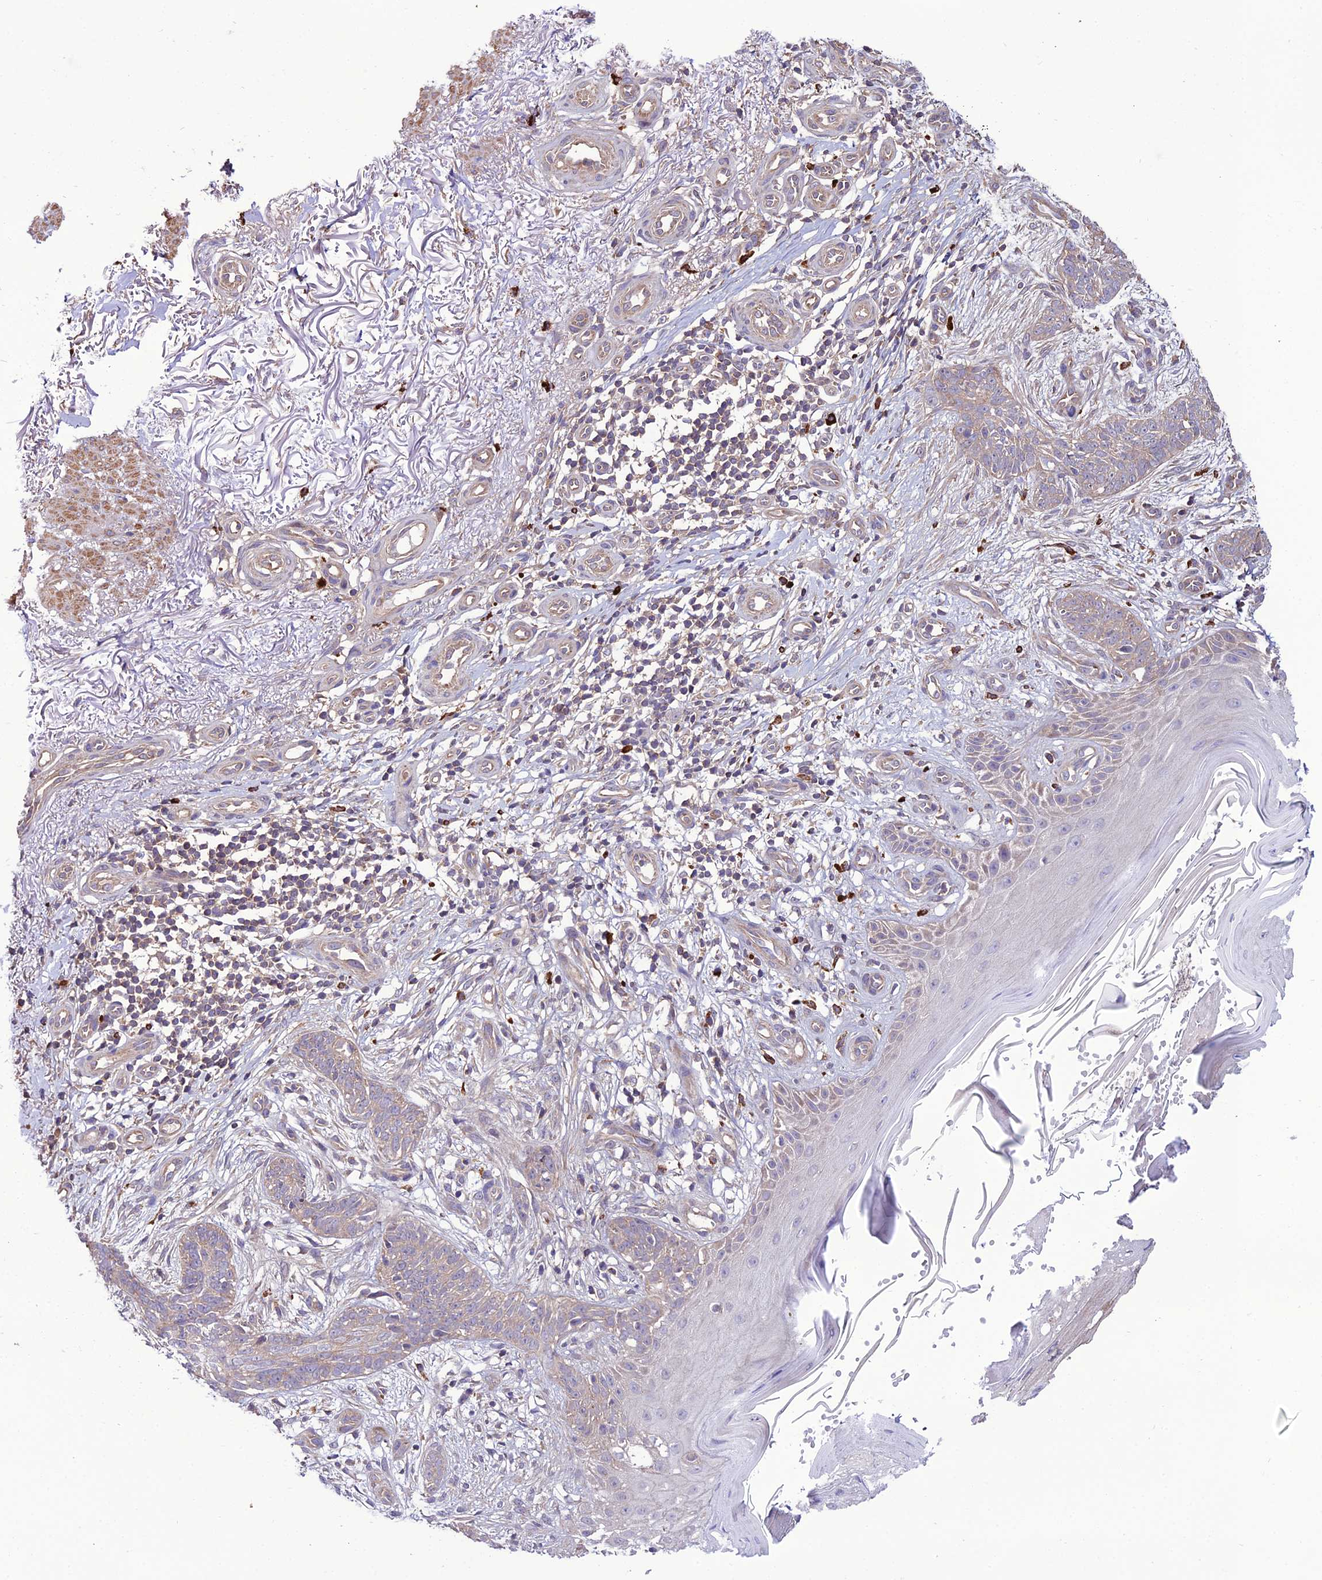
{"staining": {"intensity": "weak", "quantity": "<25%", "location": "cytoplasmic/membranous"}, "tissue": "skin cancer", "cell_type": "Tumor cells", "image_type": "cancer", "snomed": [{"axis": "morphology", "description": "Basal cell carcinoma"}, {"axis": "topography", "description": "Skin"}], "caption": "A histopathology image of basal cell carcinoma (skin) stained for a protein displays no brown staining in tumor cells.", "gene": "PPIL3", "patient": {"sex": "female", "age": 82}}